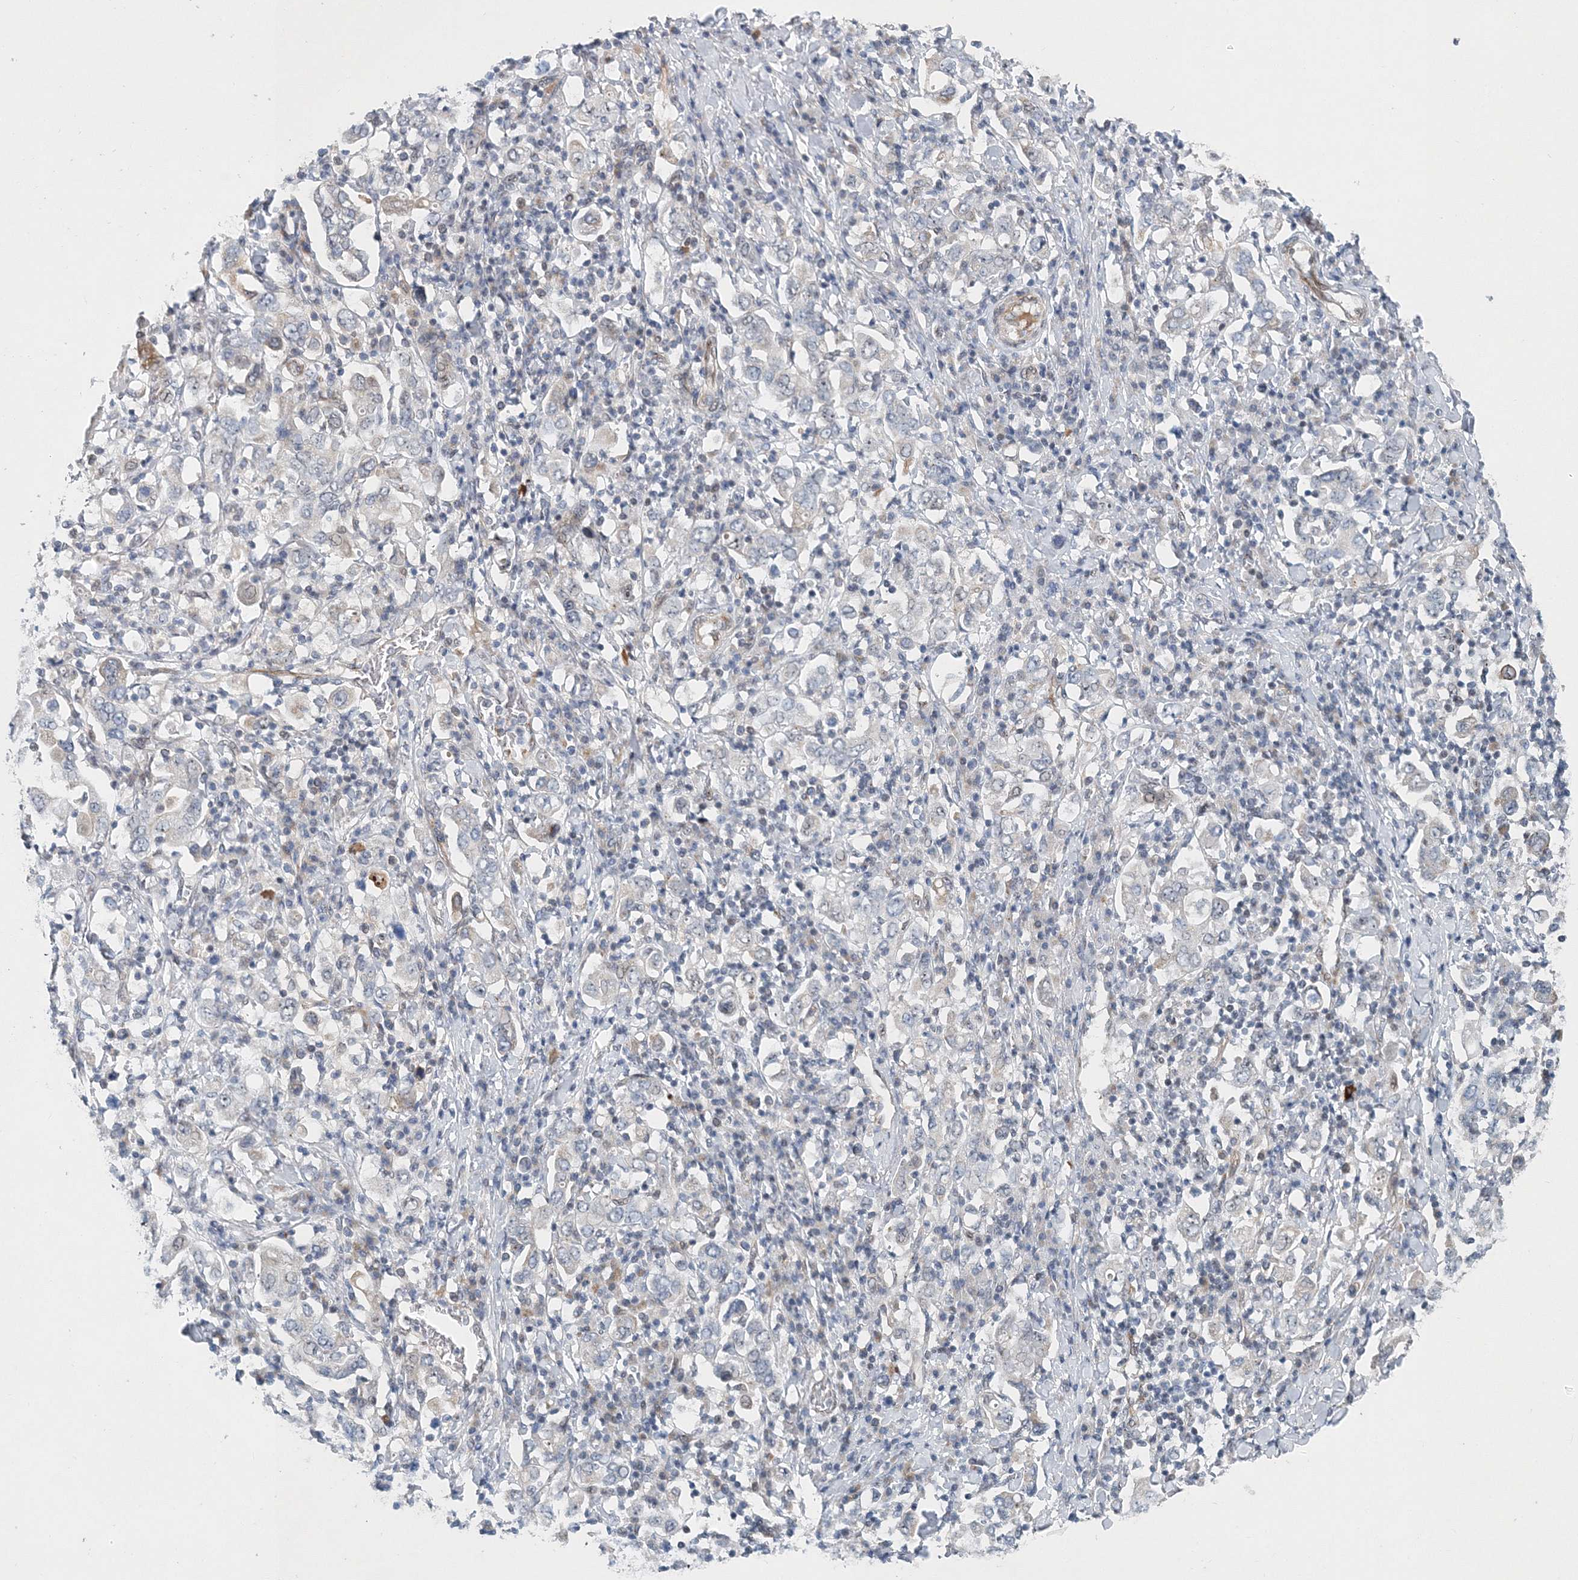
{"staining": {"intensity": "negative", "quantity": "none", "location": "none"}, "tissue": "stomach cancer", "cell_type": "Tumor cells", "image_type": "cancer", "snomed": [{"axis": "morphology", "description": "Adenocarcinoma, NOS"}, {"axis": "topography", "description": "Stomach, upper"}], "caption": "DAB immunohistochemical staining of human adenocarcinoma (stomach) reveals no significant expression in tumor cells.", "gene": "UIMC1", "patient": {"sex": "male", "age": 62}}